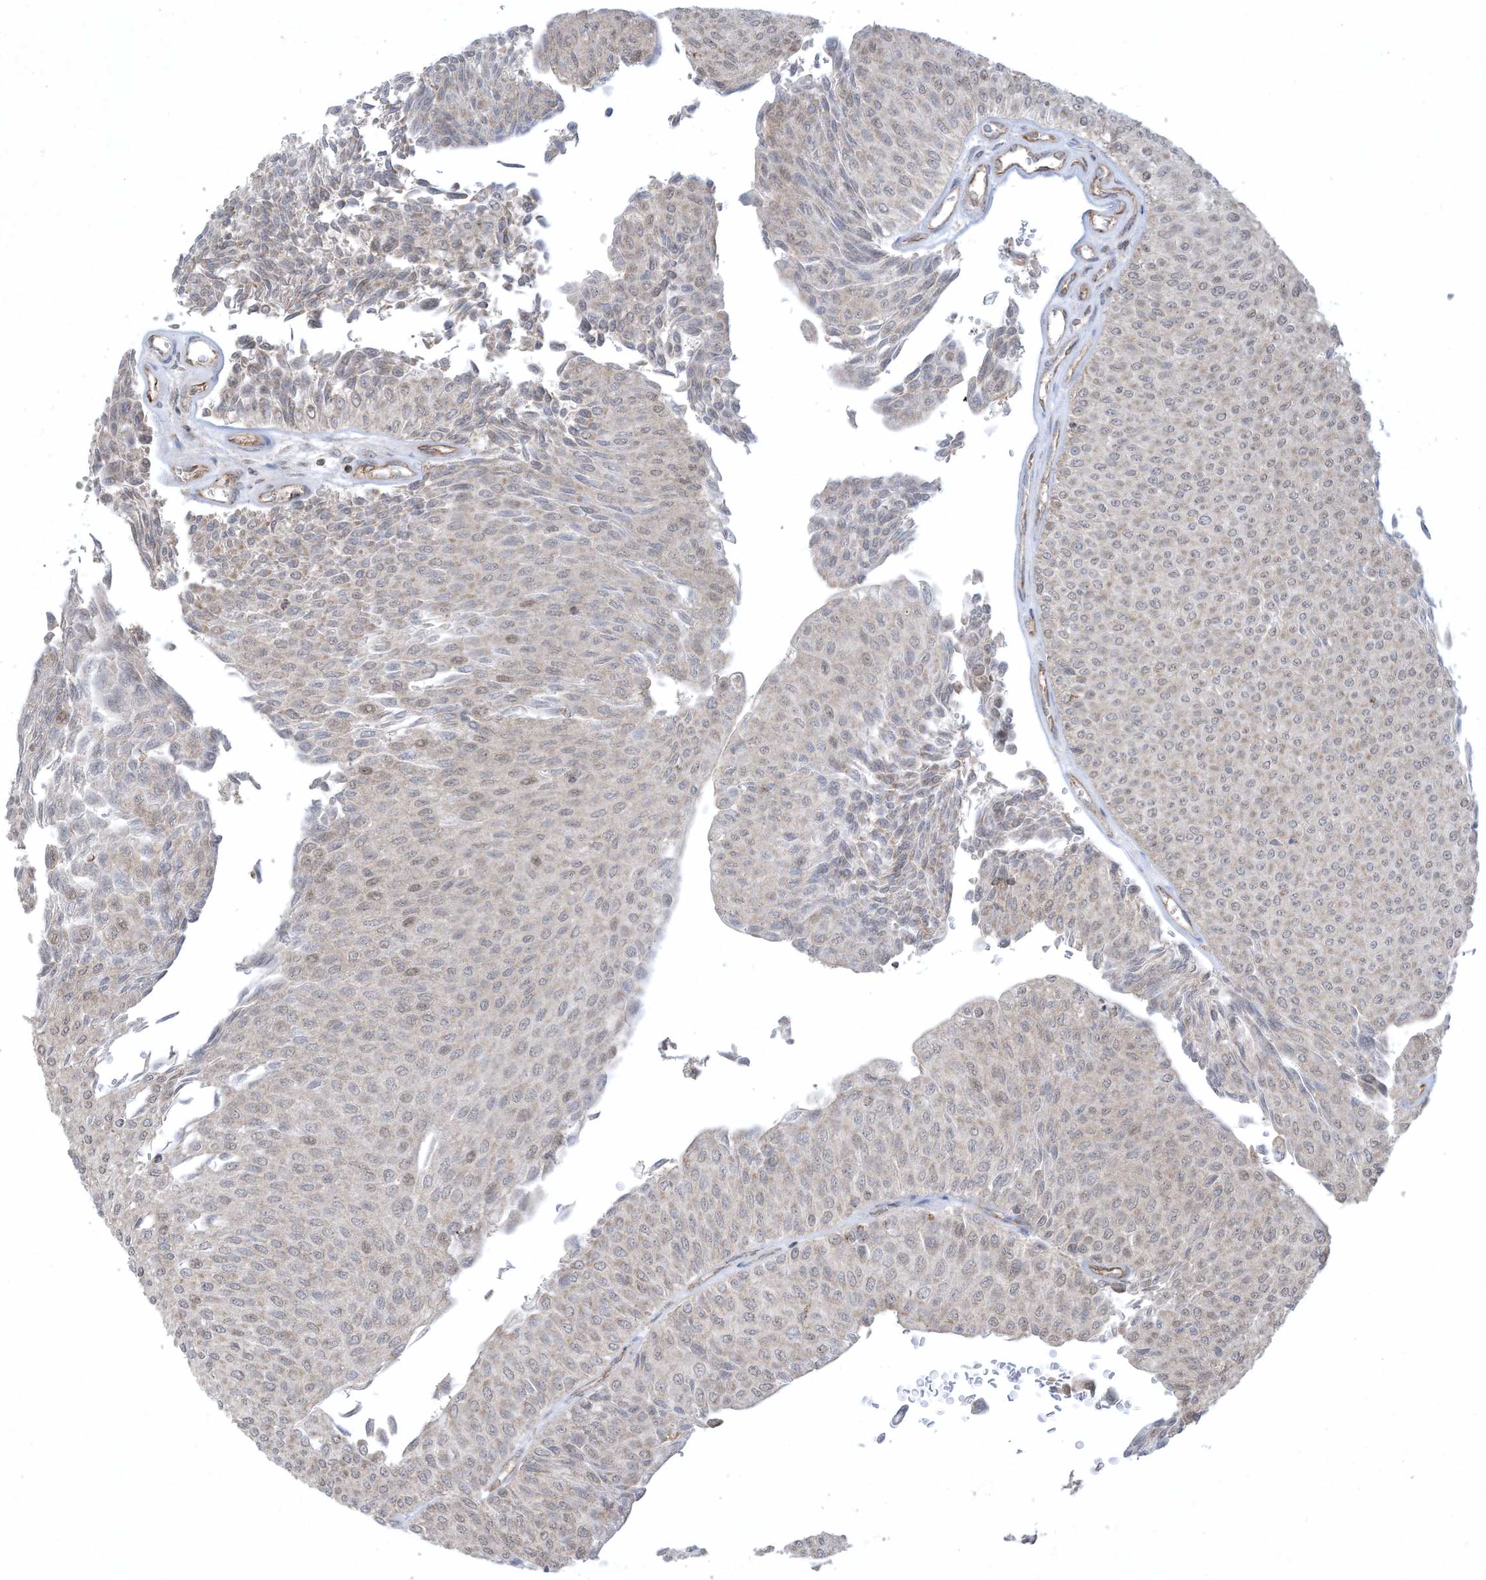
{"staining": {"intensity": "weak", "quantity": "<25%", "location": "cytoplasmic/membranous,nuclear"}, "tissue": "urothelial cancer", "cell_type": "Tumor cells", "image_type": "cancer", "snomed": [{"axis": "morphology", "description": "Urothelial carcinoma, Low grade"}, {"axis": "topography", "description": "Urinary bladder"}], "caption": "DAB (3,3'-diaminobenzidine) immunohistochemical staining of human urothelial cancer demonstrates no significant staining in tumor cells.", "gene": "CHRNA4", "patient": {"sex": "male", "age": 78}}